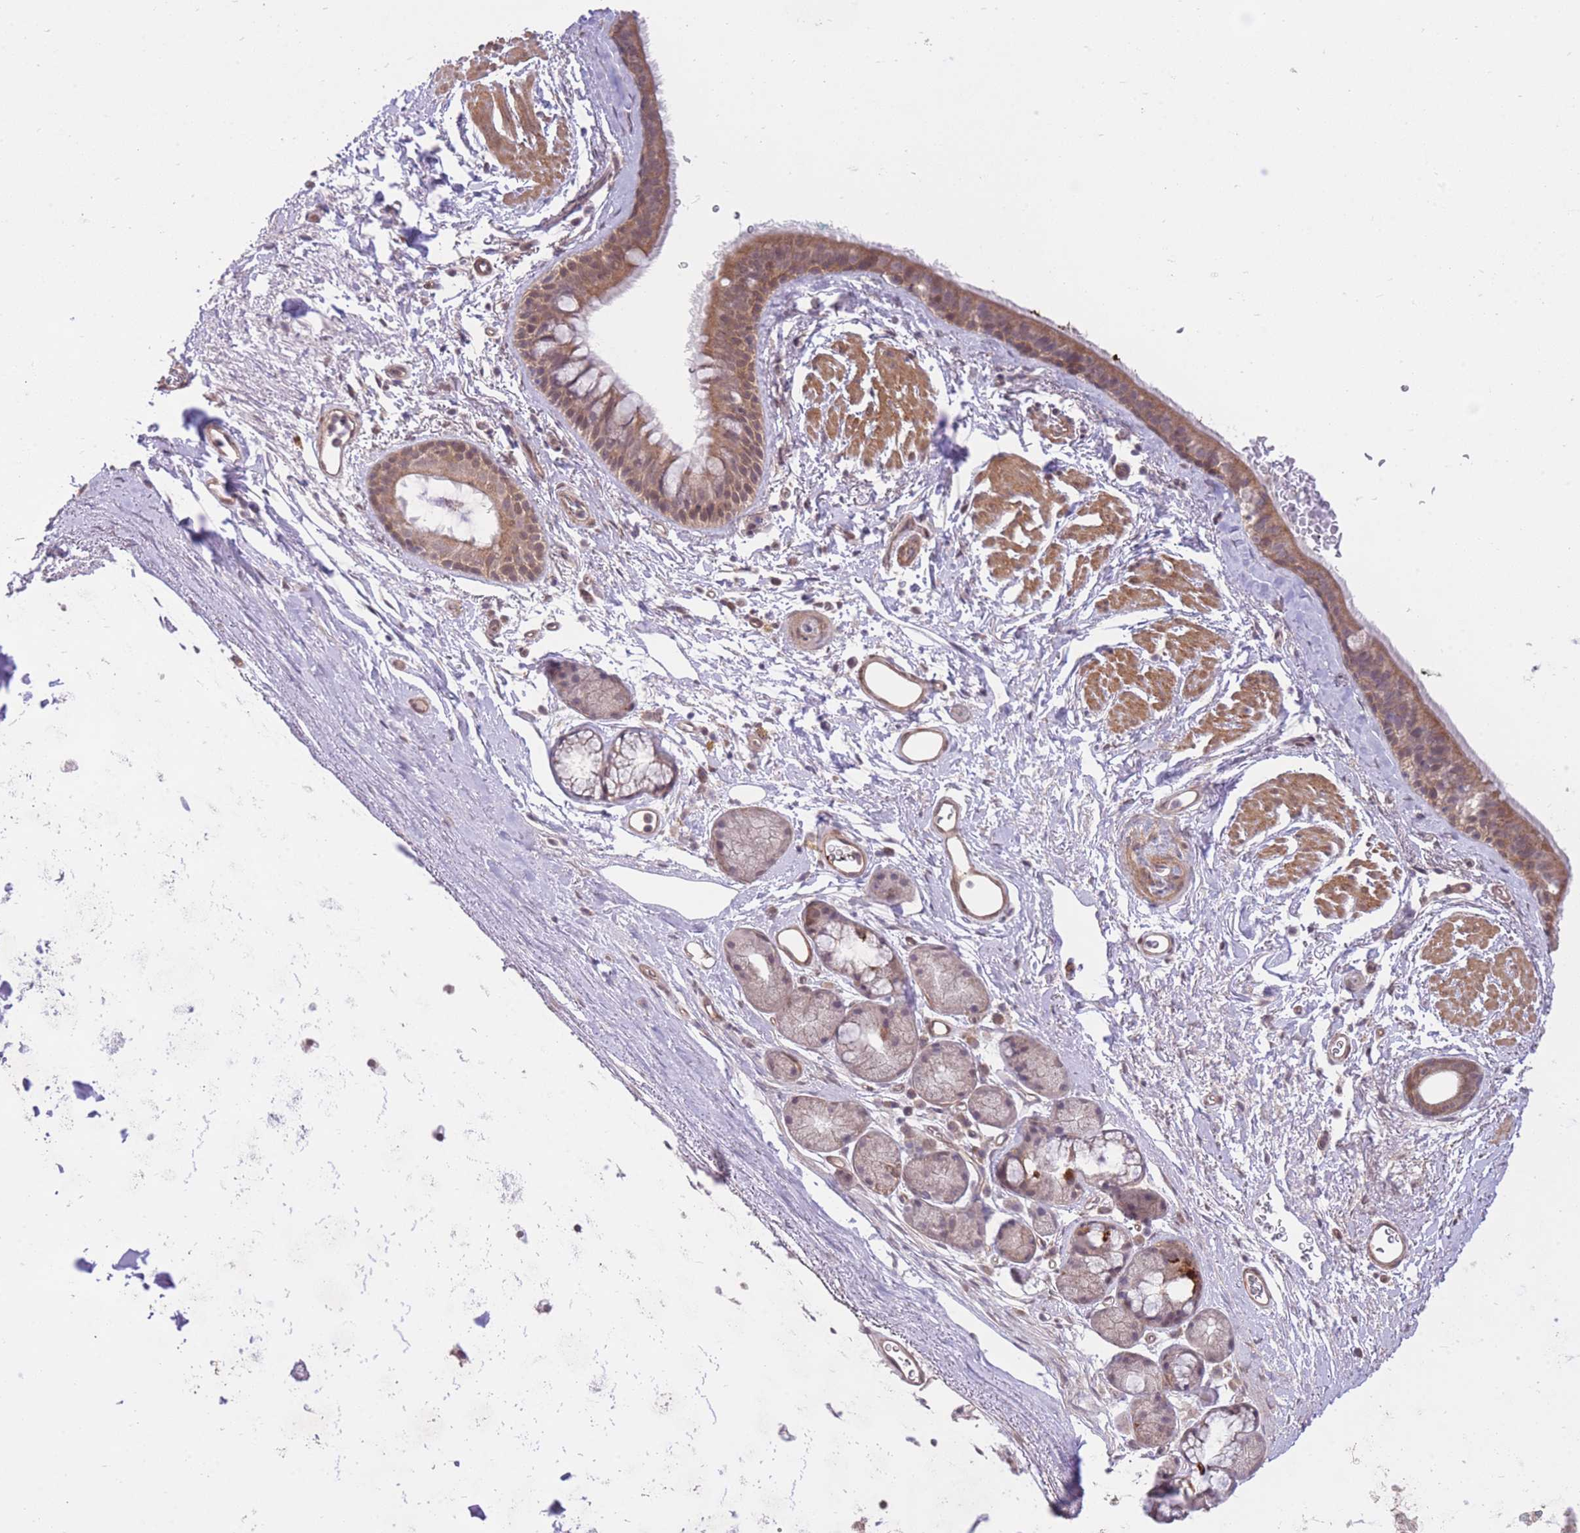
{"staining": {"intensity": "moderate", "quantity": ">75%", "location": "cytoplasmic/membranous,nuclear"}, "tissue": "bronchus", "cell_type": "Respiratory epithelial cells", "image_type": "normal", "snomed": [{"axis": "morphology", "description": "Normal tissue, NOS"}, {"axis": "topography", "description": "Lymph node"}, {"axis": "topography", "description": "Cartilage tissue"}, {"axis": "topography", "description": "Bronchus"}], "caption": "A high-resolution micrograph shows IHC staining of benign bronchus, which exhibits moderate cytoplasmic/membranous,nuclear staining in approximately >75% of respiratory epithelial cells.", "gene": "ELOA2", "patient": {"sex": "female", "age": 70}}